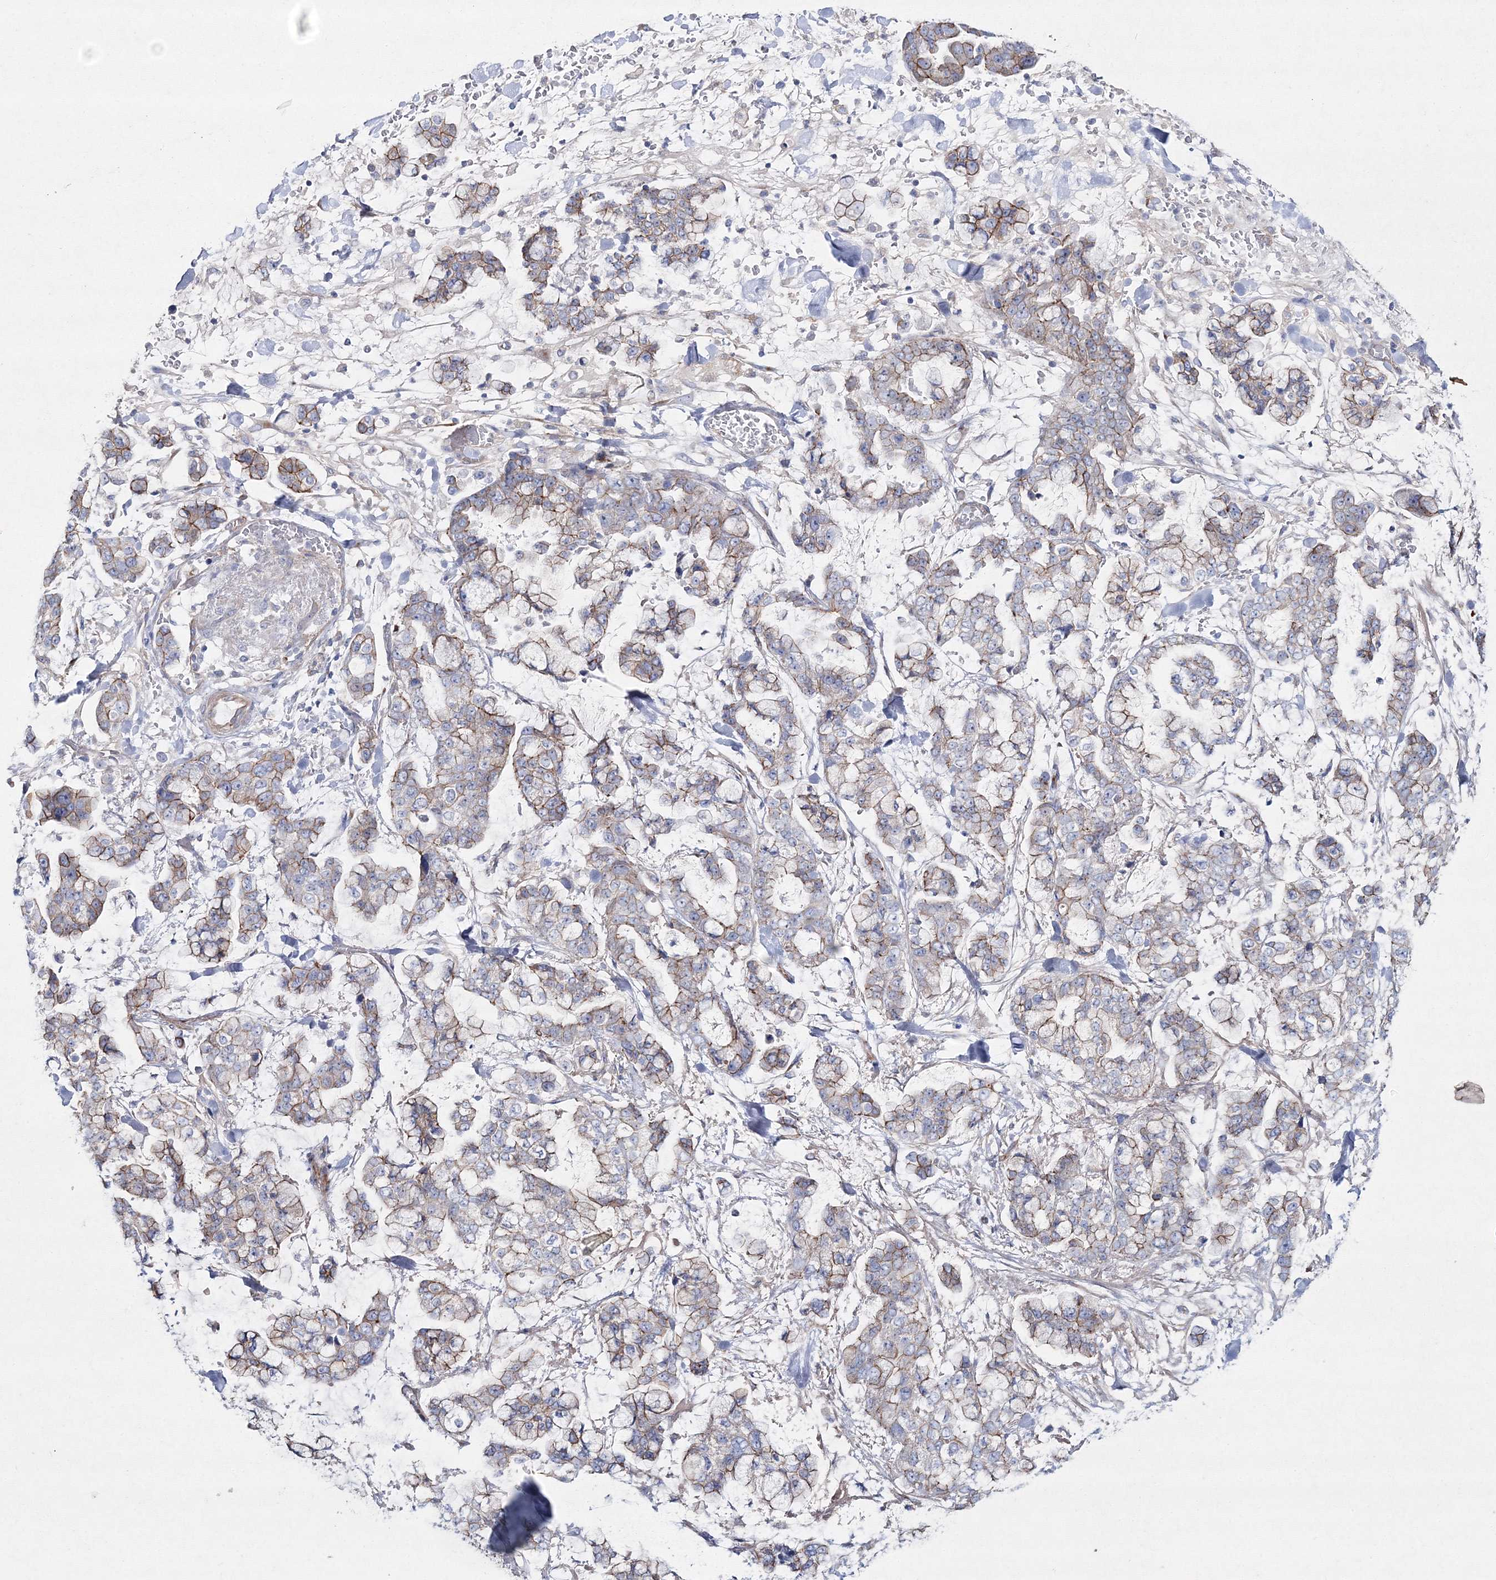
{"staining": {"intensity": "moderate", "quantity": "25%-75%", "location": "cytoplasmic/membranous"}, "tissue": "stomach cancer", "cell_type": "Tumor cells", "image_type": "cancer", "snomed": [{"axis": "morphology", "description": "Normal tissue, NOS"}, {"axis": "morphology", "description": "Adenocarcinoma, NOS"}, {"axis": "topography", "description": "Stomach, upper"}, {"axis": "topography", "description": "Stomach"}], "caption": "About 25%-75% of tumor cells in stomach adenocarcinoma exhibit moderate cytoplasmic/membranous protein positivity as visualized by brown immunohistochemical staining.", "gene": "NAA40", "patient": {"sex": "male", "age": 76}}